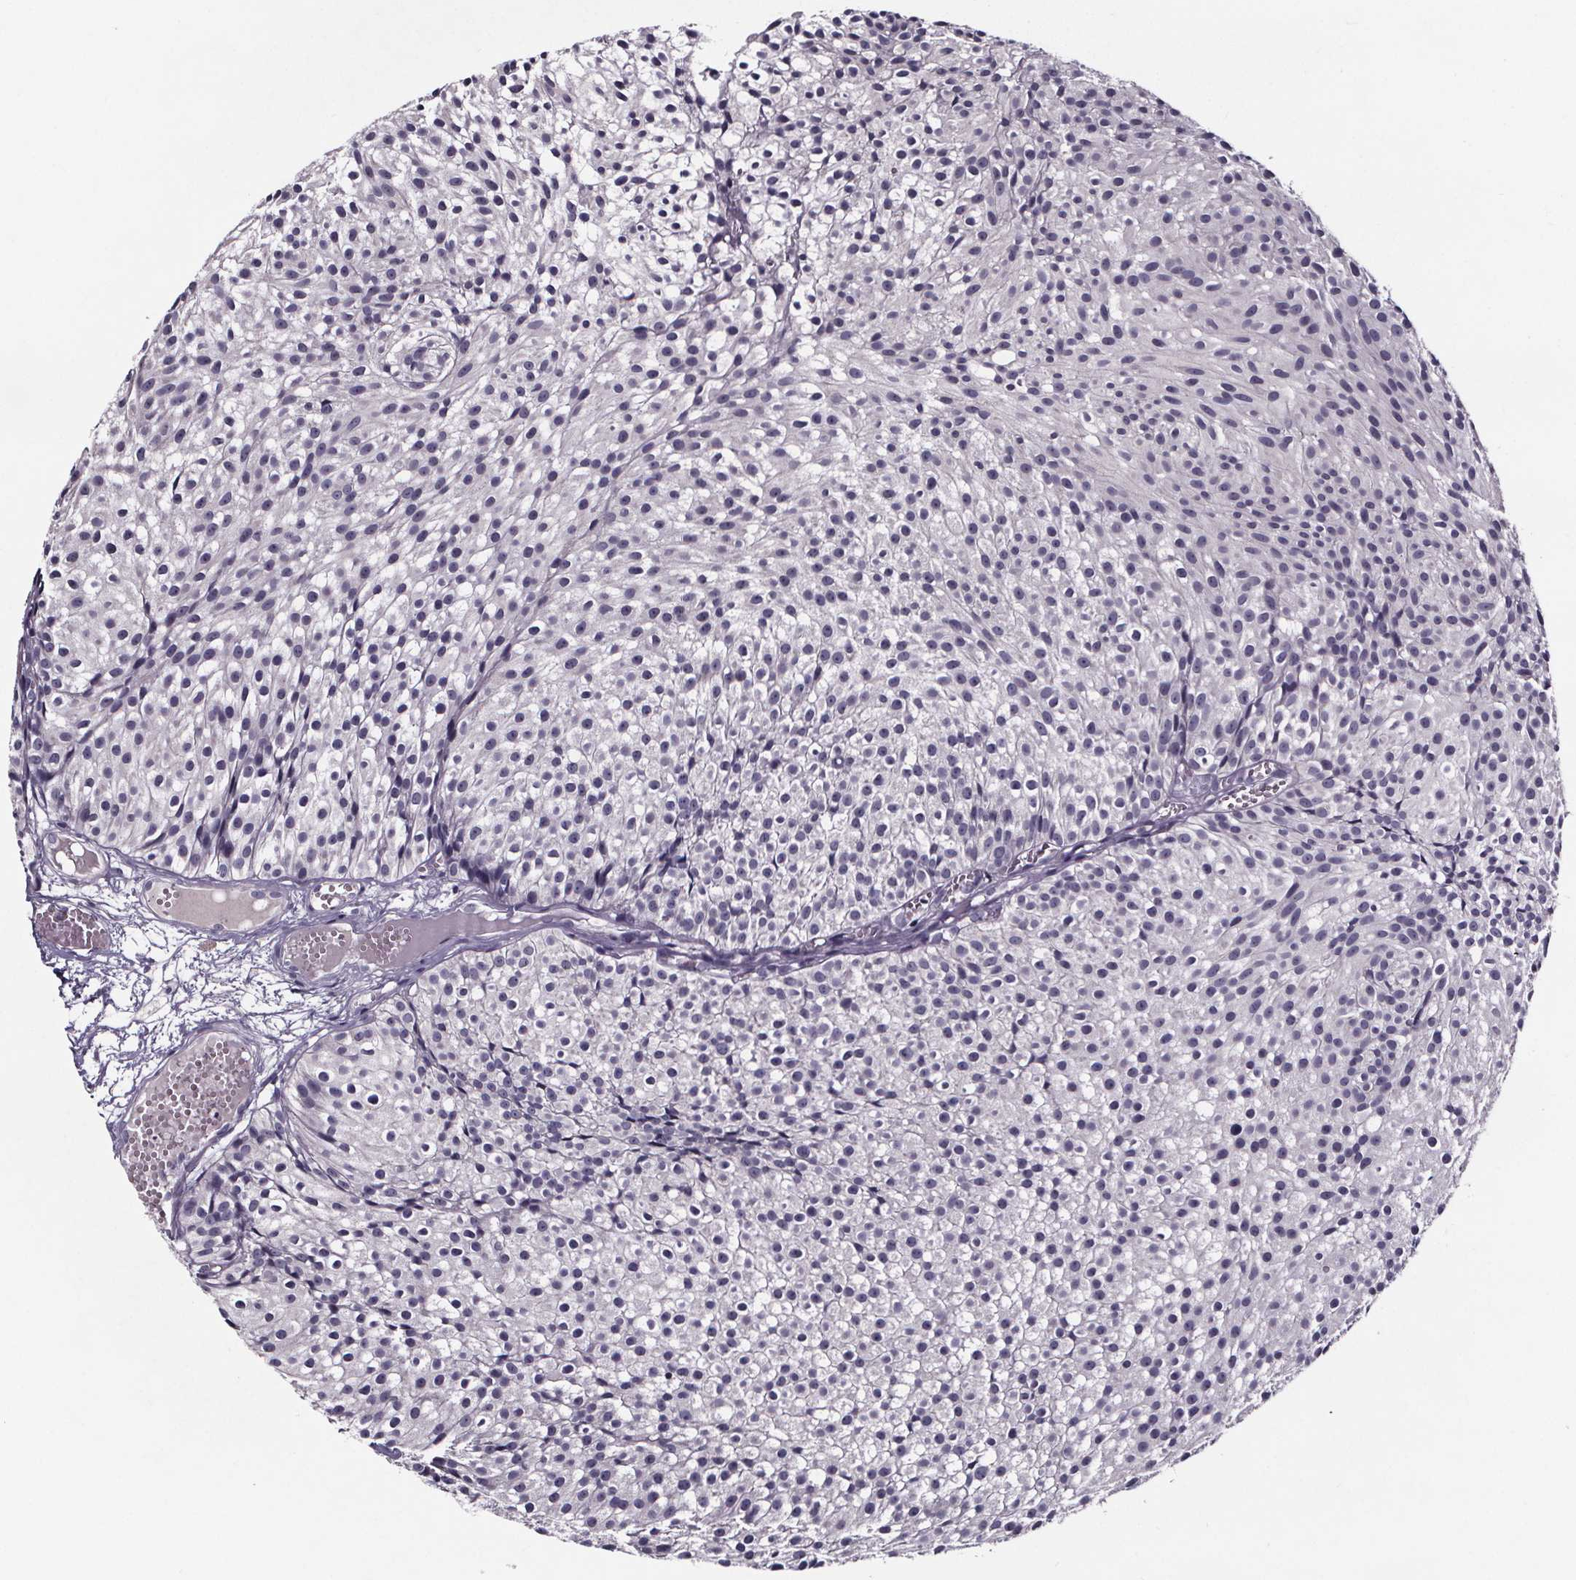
{"staining": {"intensity": "negative", "quantity": "none", "location": "none"}, "tissue": "urothelial cancer", "cell_type": "Tumor cells", "image_type": "cancer", "snomed": [{"axis": "morphology", "description": "Urothelial carcinoma, Low grade"}, {"axis": "topography", "description": "Urinary bladder"}], "caption": "Immunohistochemistry (IHC) of human urothelial cancer exhibits no expression in tumor cells.", "gene": "NPHP4", "patient": {"sex": "male", "age": 63}}